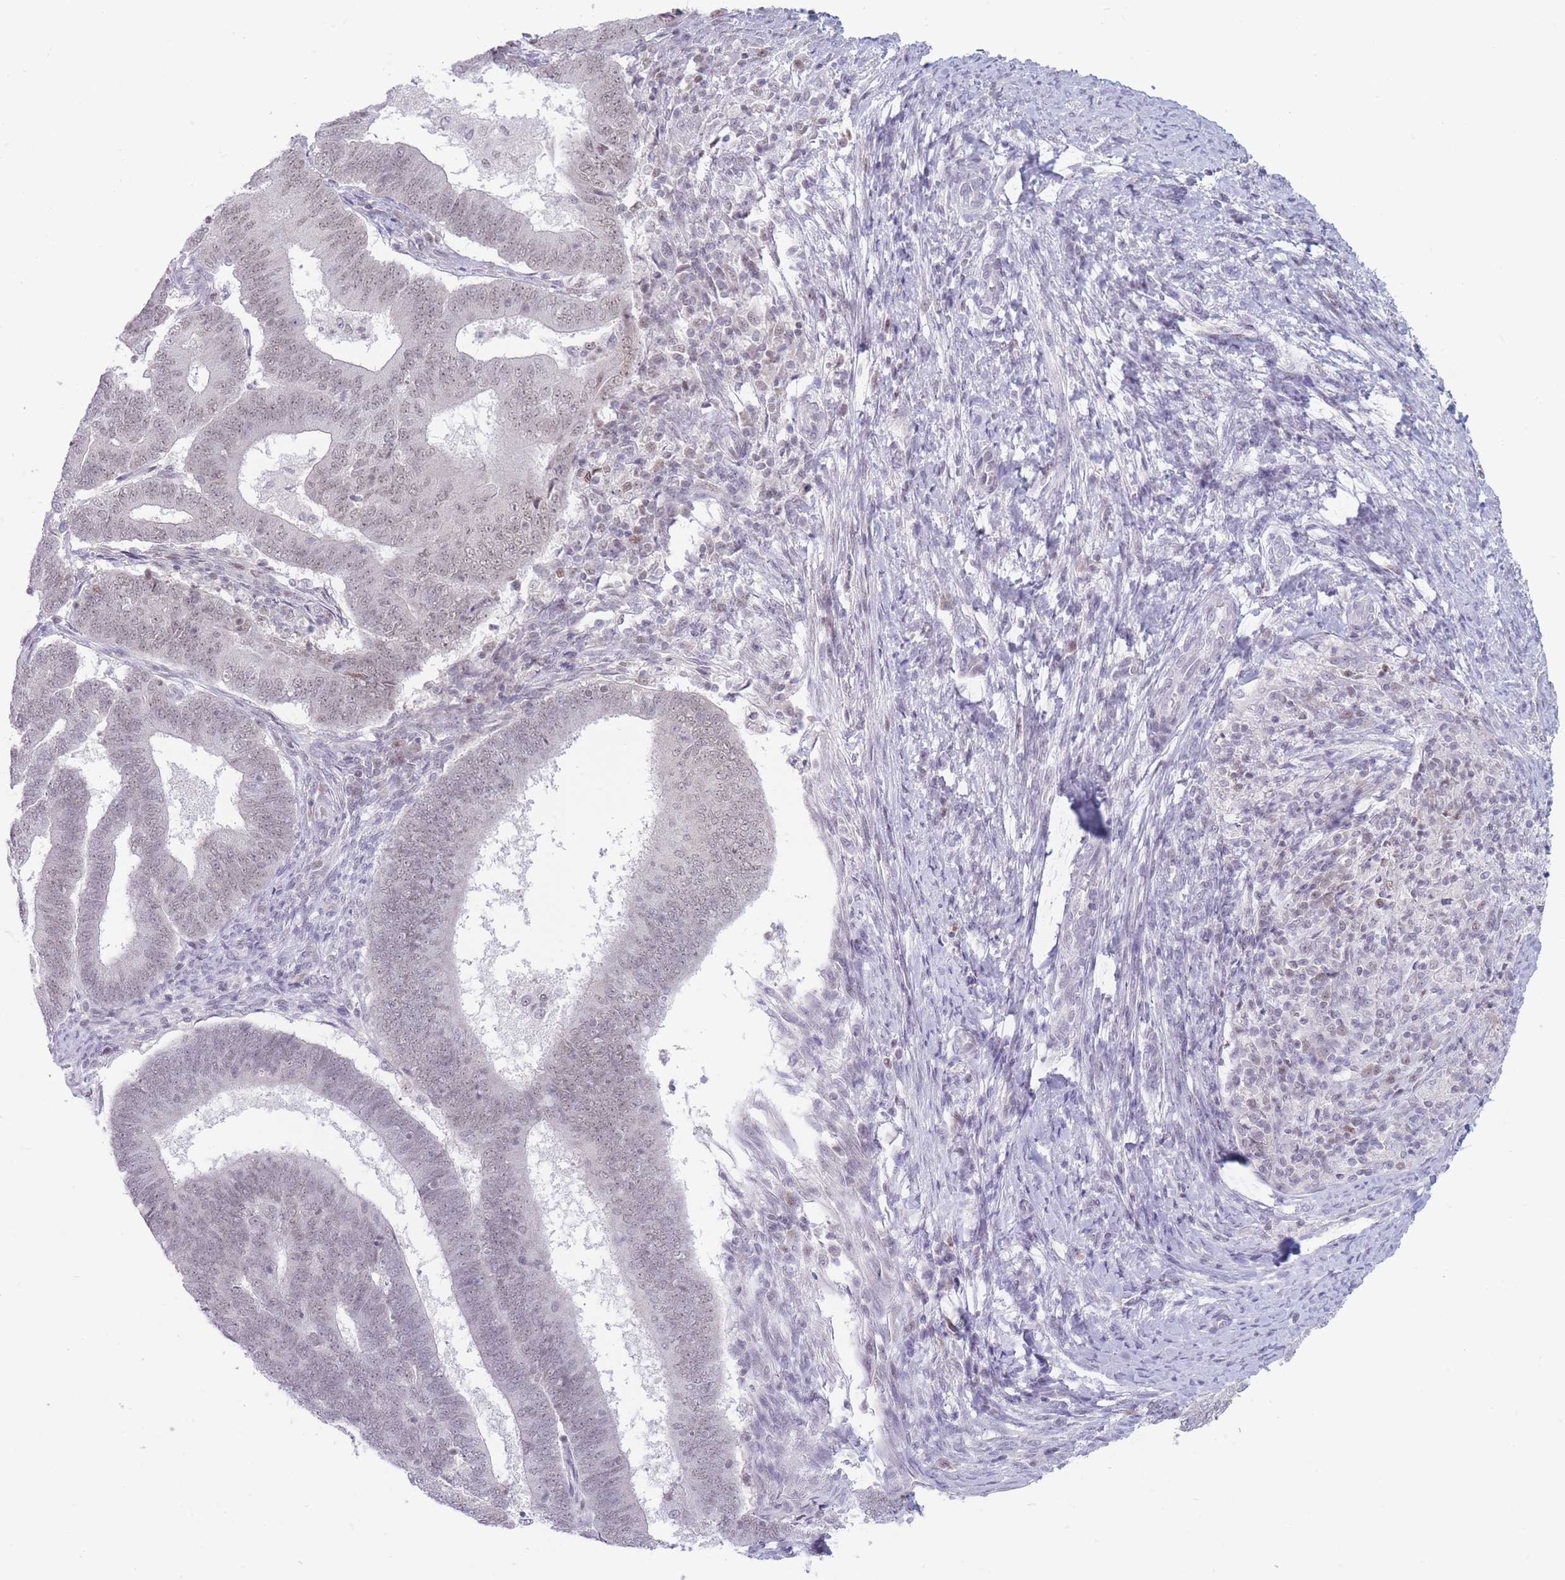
{"staining": {"intensity": "negative", "quantity": "none", "location": "none"}, "tissue": "endometrial cancer", "cell_type": "Tumor cells", "image_type": "cancer", "snomed": [{"axis": "morphology", "description": "Adenocarcinoma, NOS"}, {"axis": "topography", "description": "Endometrium"}], "caption": "This photomicrograph is of endometrial cancer stained with IHC to label a protein in brown with the nuclei are counter-stained blue. There is no positivity in tumor cells.", "gene": "ARID3B", "patient": {"sex": "female", "age": 70}}